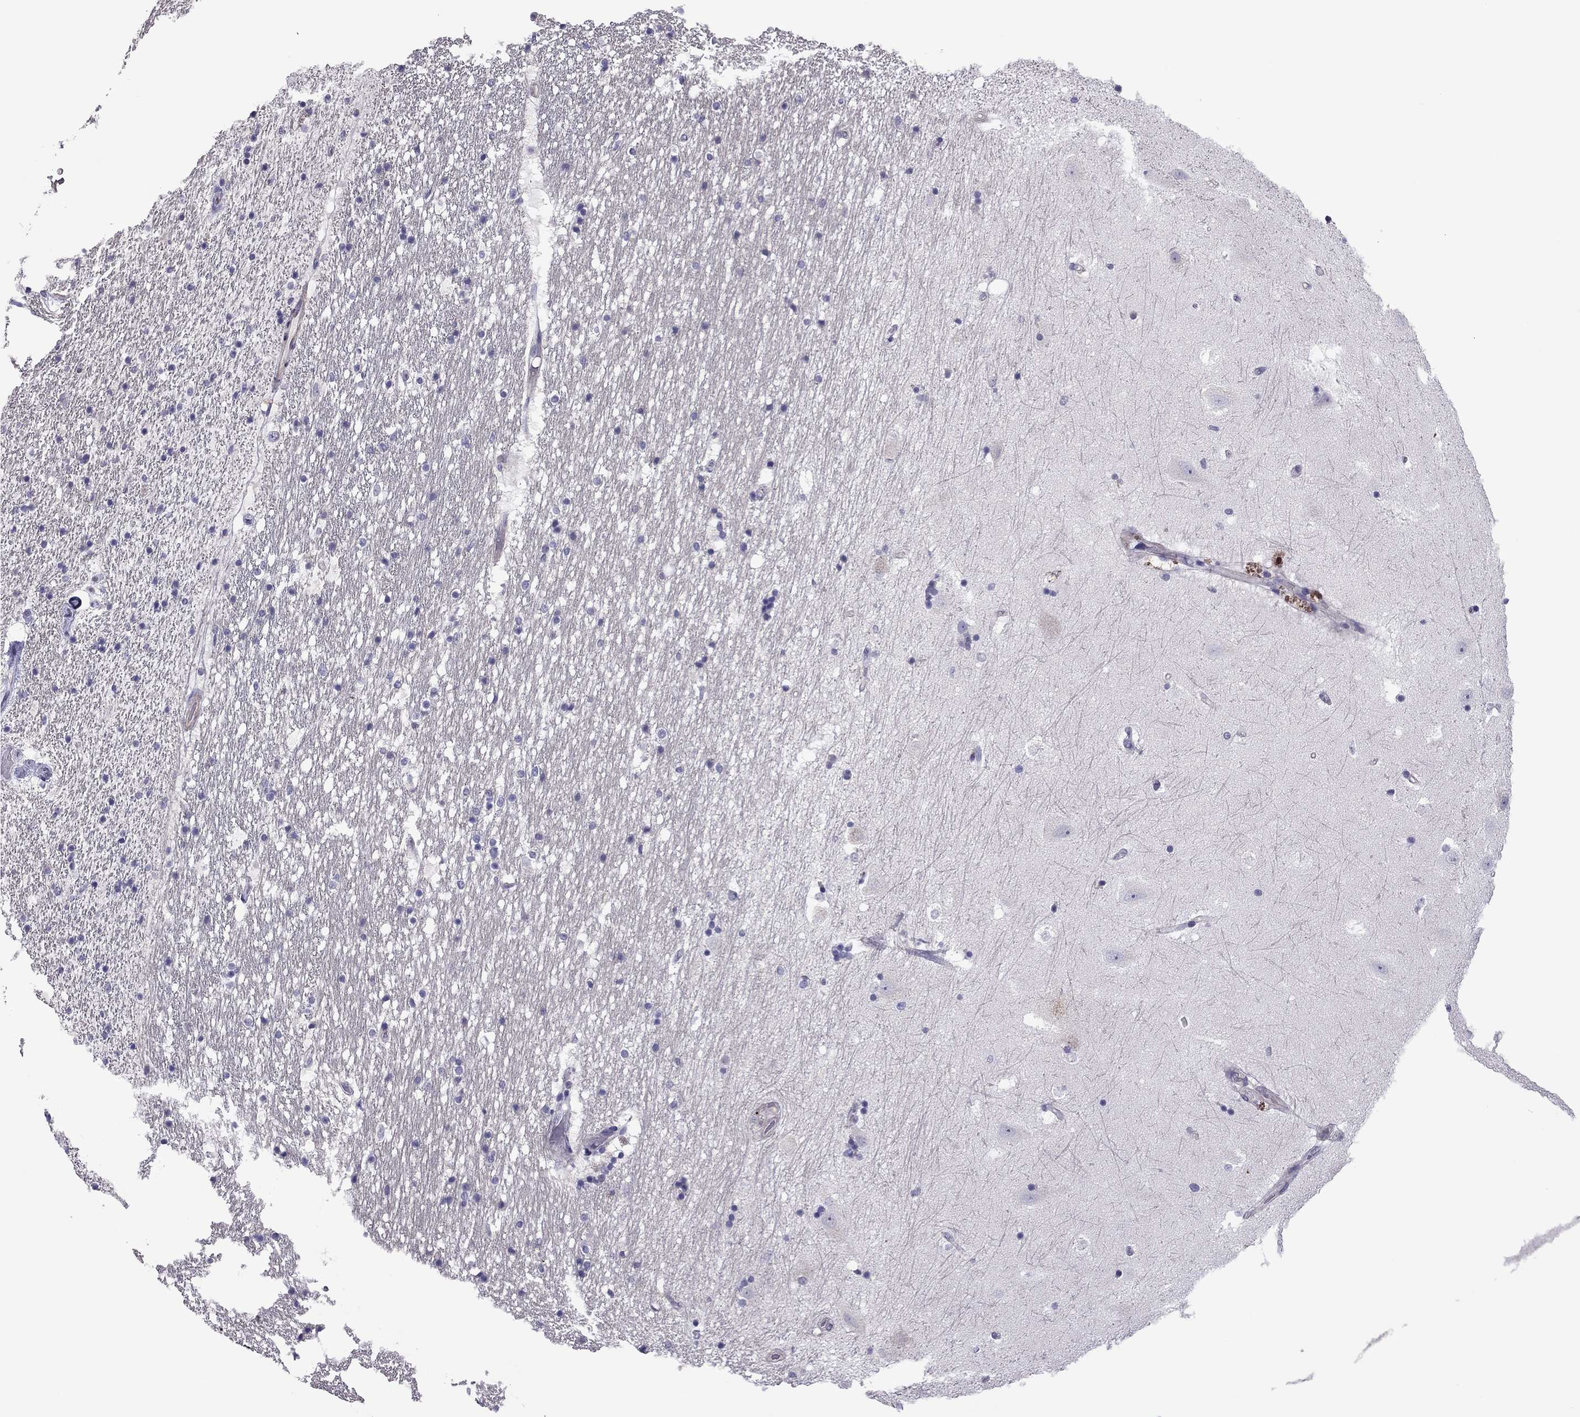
{"staining": {"intensity": "negative", "quantity": "none", "location": "none"}, "tissue": "hippocampus", "cell_type": "Glial cells", "image_type": "normal", "snomed": [{"axis": "morphology", "description": "Normal tissue, NOS"}, {"axis": "topography", "description": "Hippocampus"}], "caption": "IHC image of benign human hippocampus stained for a protein (brown), which displays no staining in glial cells. (Stains: DAB (3,3'-diaminobenzidine) immunohistochemistry (IHC) with hematoxylin counter stain, Microscopy: brightfield microscopy at high magnification).", "gene": "SLC16A8", "patient": {"sex": "male", "age": 49}}